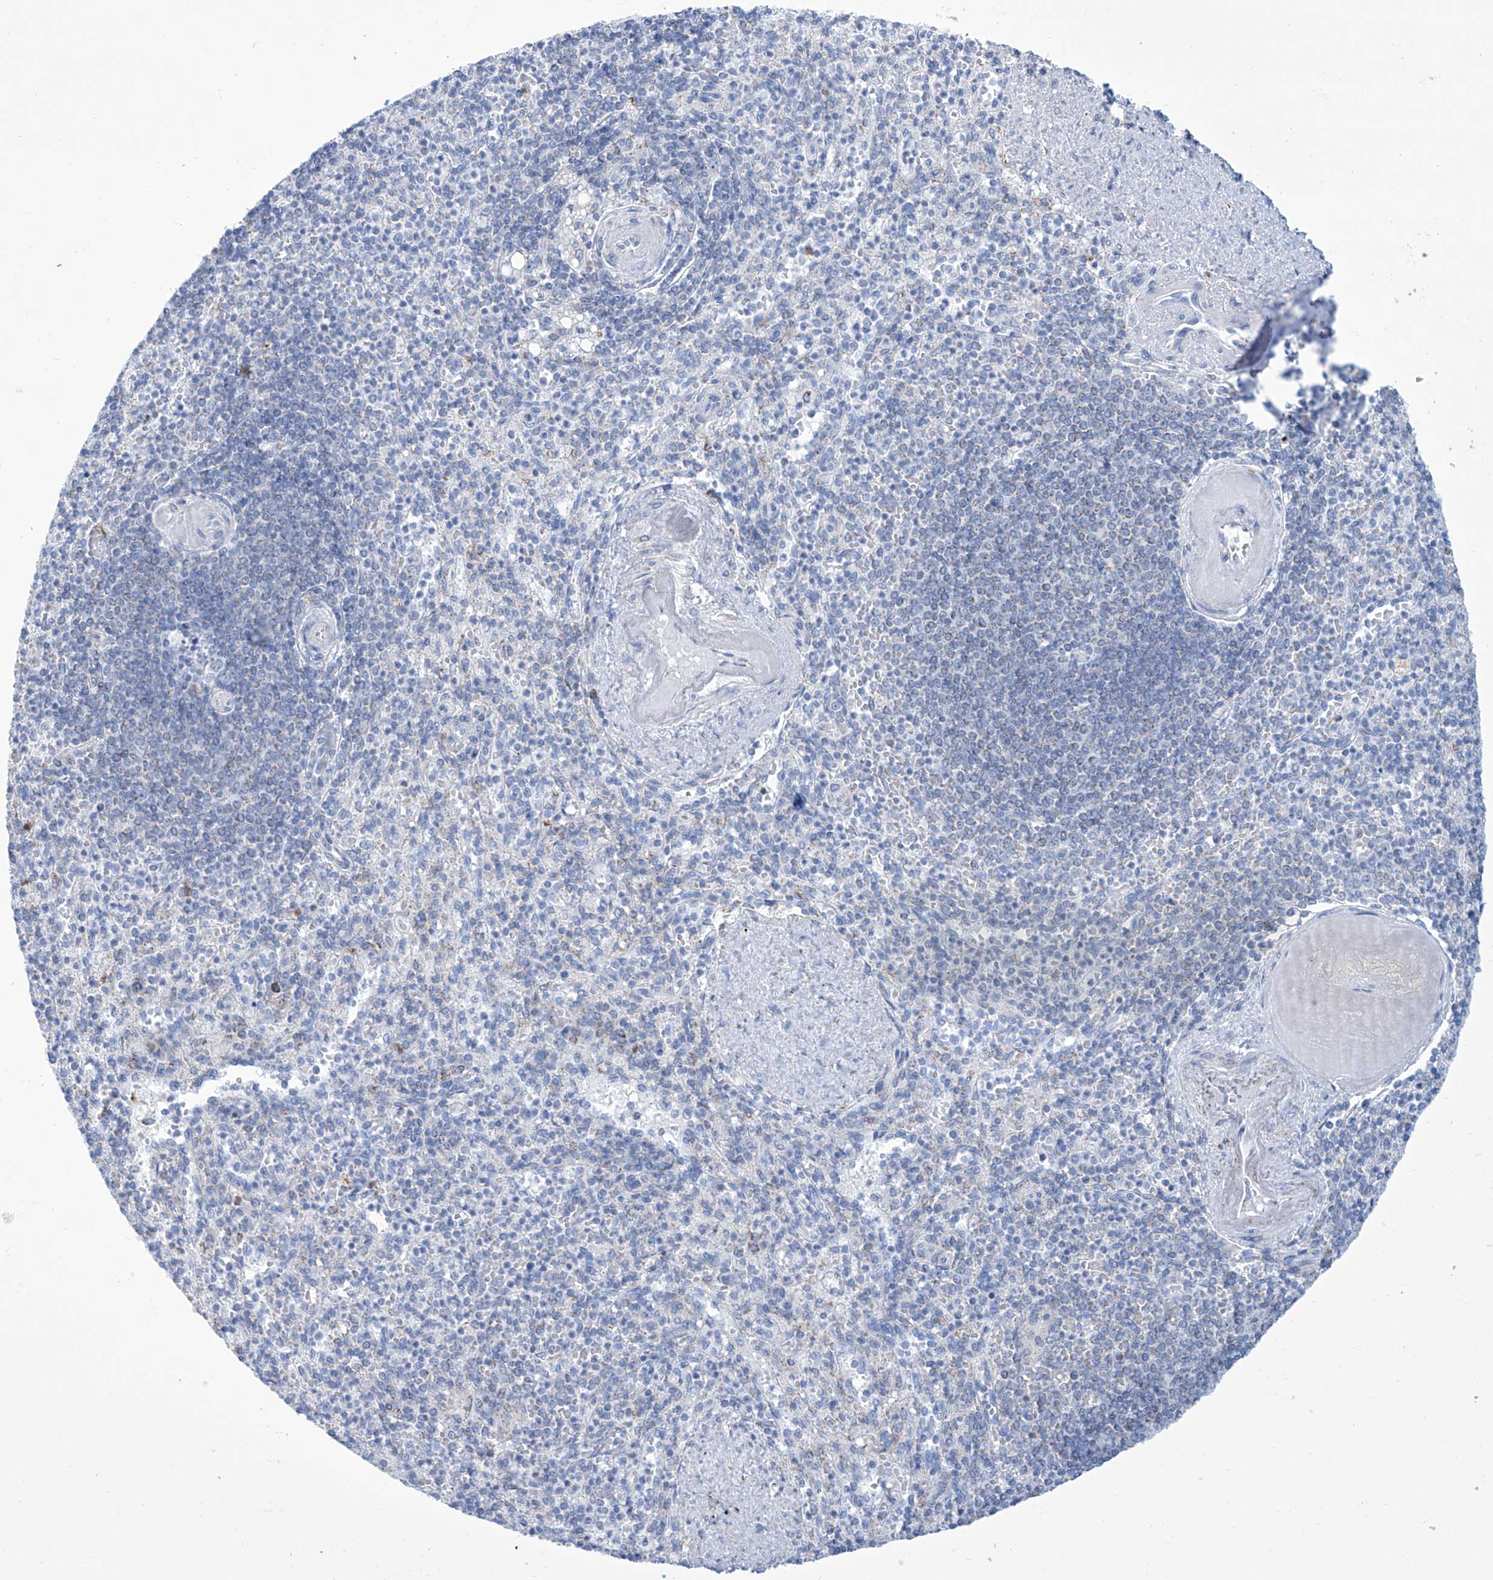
{"staining": {"intensity": "negative", "quantity": "none", "location": "none"}, "tissue": "spleen", "cell_type": "Cells in red pulp", "image_type": "normal", "snomed": [{"axis": "morphology", "description": "Normal tissue, NOS"}, {"axis": "topography", "description": "Spleen"}], "caption": "Immunohistochemistry of unremarkable spleen exhibits no expression in cells in red pulp.", "gene": "ALDH6A1", "patient": {"sex": "female", "age": 74}}